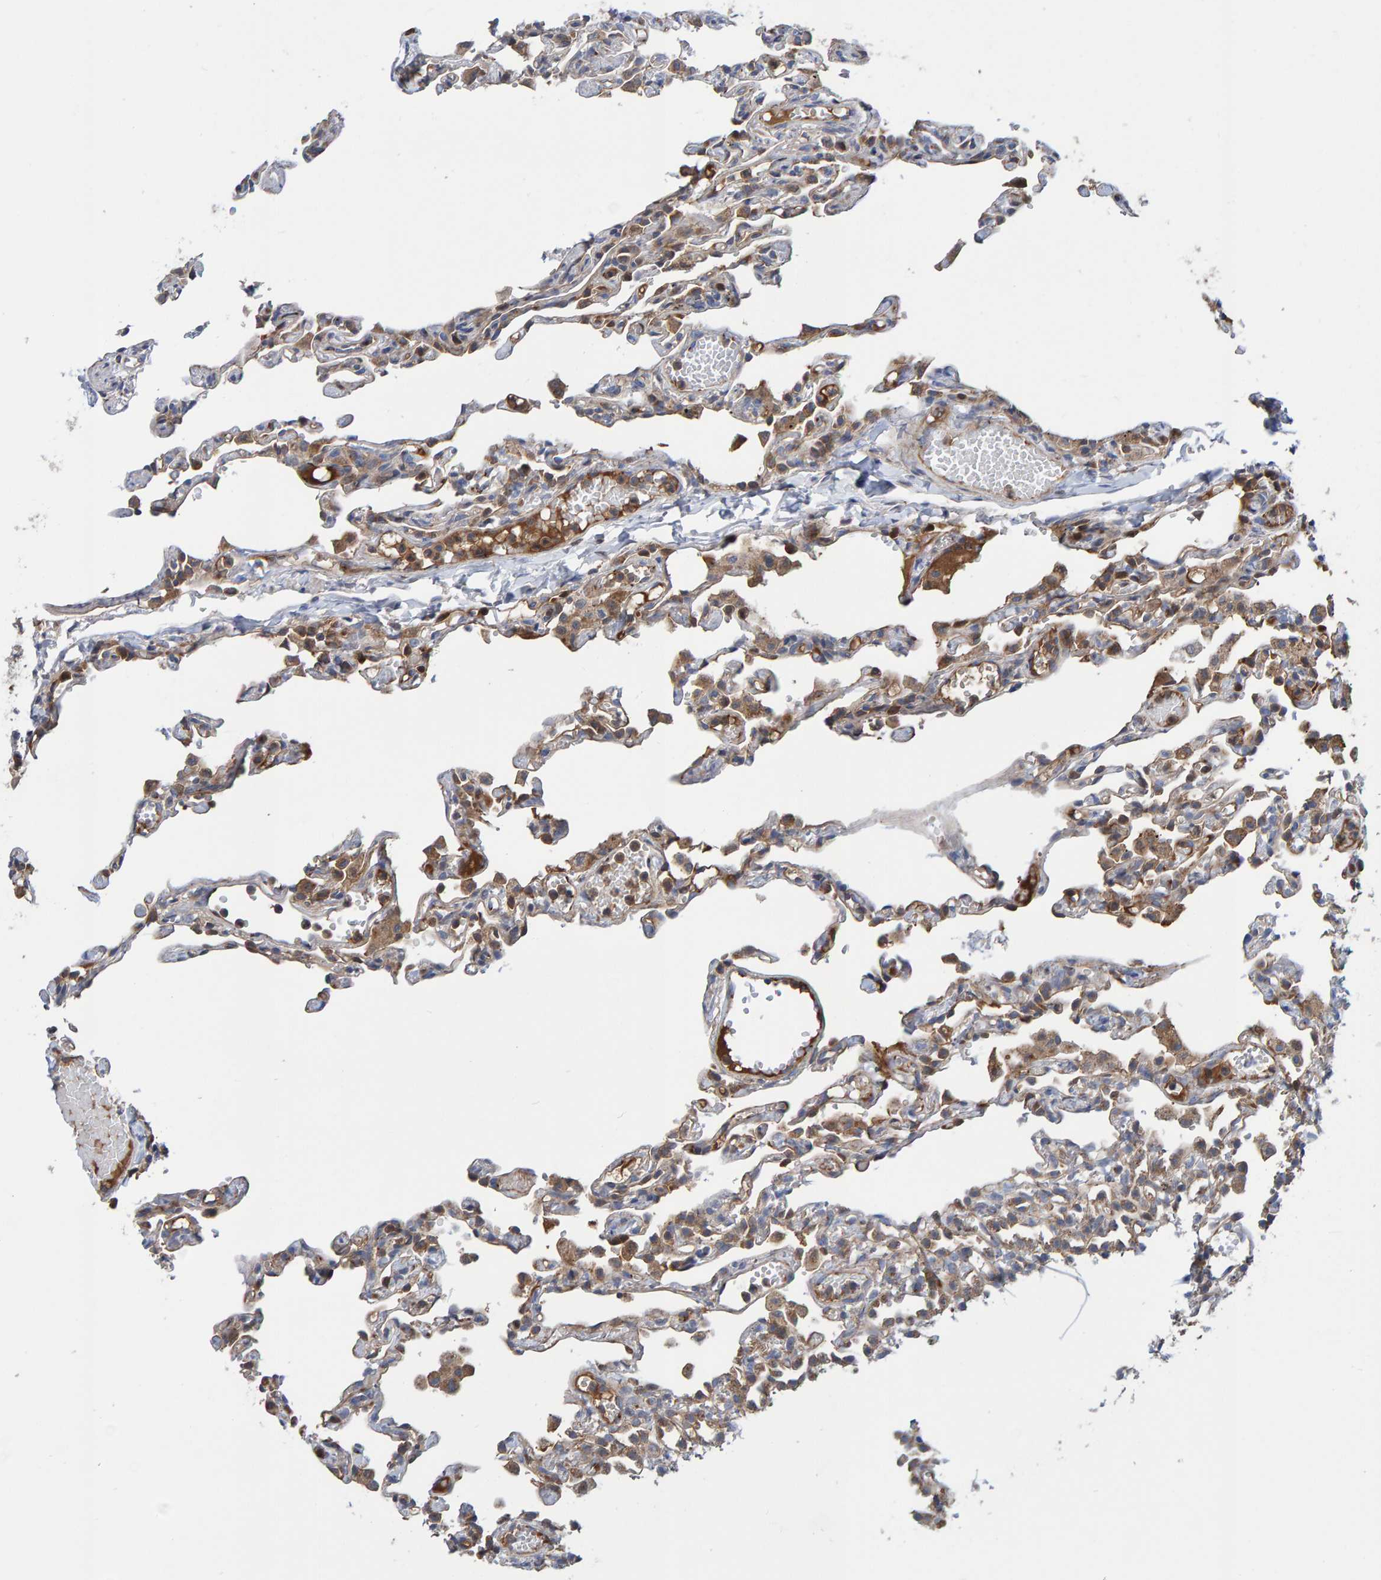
{"staining": {"intensity": "moderate", "quantity": "25%-75%", "location": "cytoplasmic/membranous"}, "tissue": "lung", "cell_type": "Alveolar cells", "image_type": "normal", "snomed": [{"axis": "morphology", "description": "Normal tissue, NOS"}, {"axis": "topography", "description": "Lung"}], "caption": "A brown stain shows moderate cytoplasmic/membranous positivity of a protein in alveolar cells of normal lung. The staining was performed using DAB (3,3'-diaminobenzidine) to visualize the protein expression in brown, while the nuclei were stained in blue with hematoxylin (Magnification: 20x).", "gene": "KIAA0753", "patient": {"sex": "male", "age": 21}}